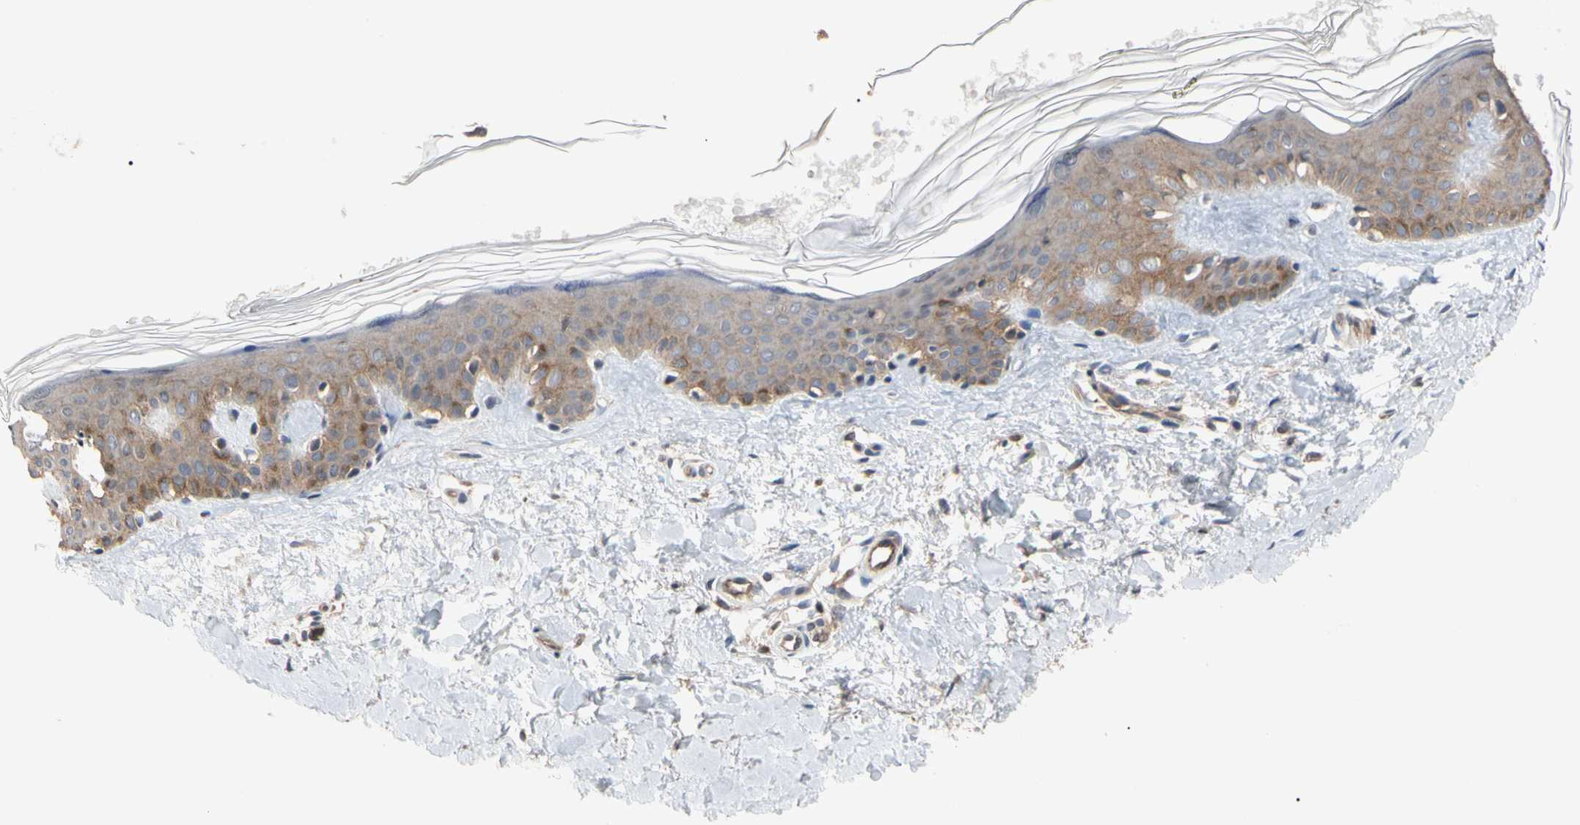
{"staining": {"intensity": "moderate", "quantity": "25%-75%", "location": "cytoplasmic/membranous"}, "tissue": "skin", "cell_type": "Fibroblasts", "image_type": "normal", "snomed": [{"axis": "morphology", "description": "Normal tissue, NOS"}, {"axis": "topography", "description": "Skin"}], "caption": "Immunohistochemistry (IHC) staining of normal skin, which shows medium levels of moderate cytoplasmic/membranous staining in about 25%-75% of fibroblasts indicating moderate cytoplasmic/membranous protein positivity. The staining was performed using DAB (brown) for protein detection and nuclei were counterstained in hematoxylin (blue).", "gene": "DPP8", "patient": {"sex": "male", "age": 67}}